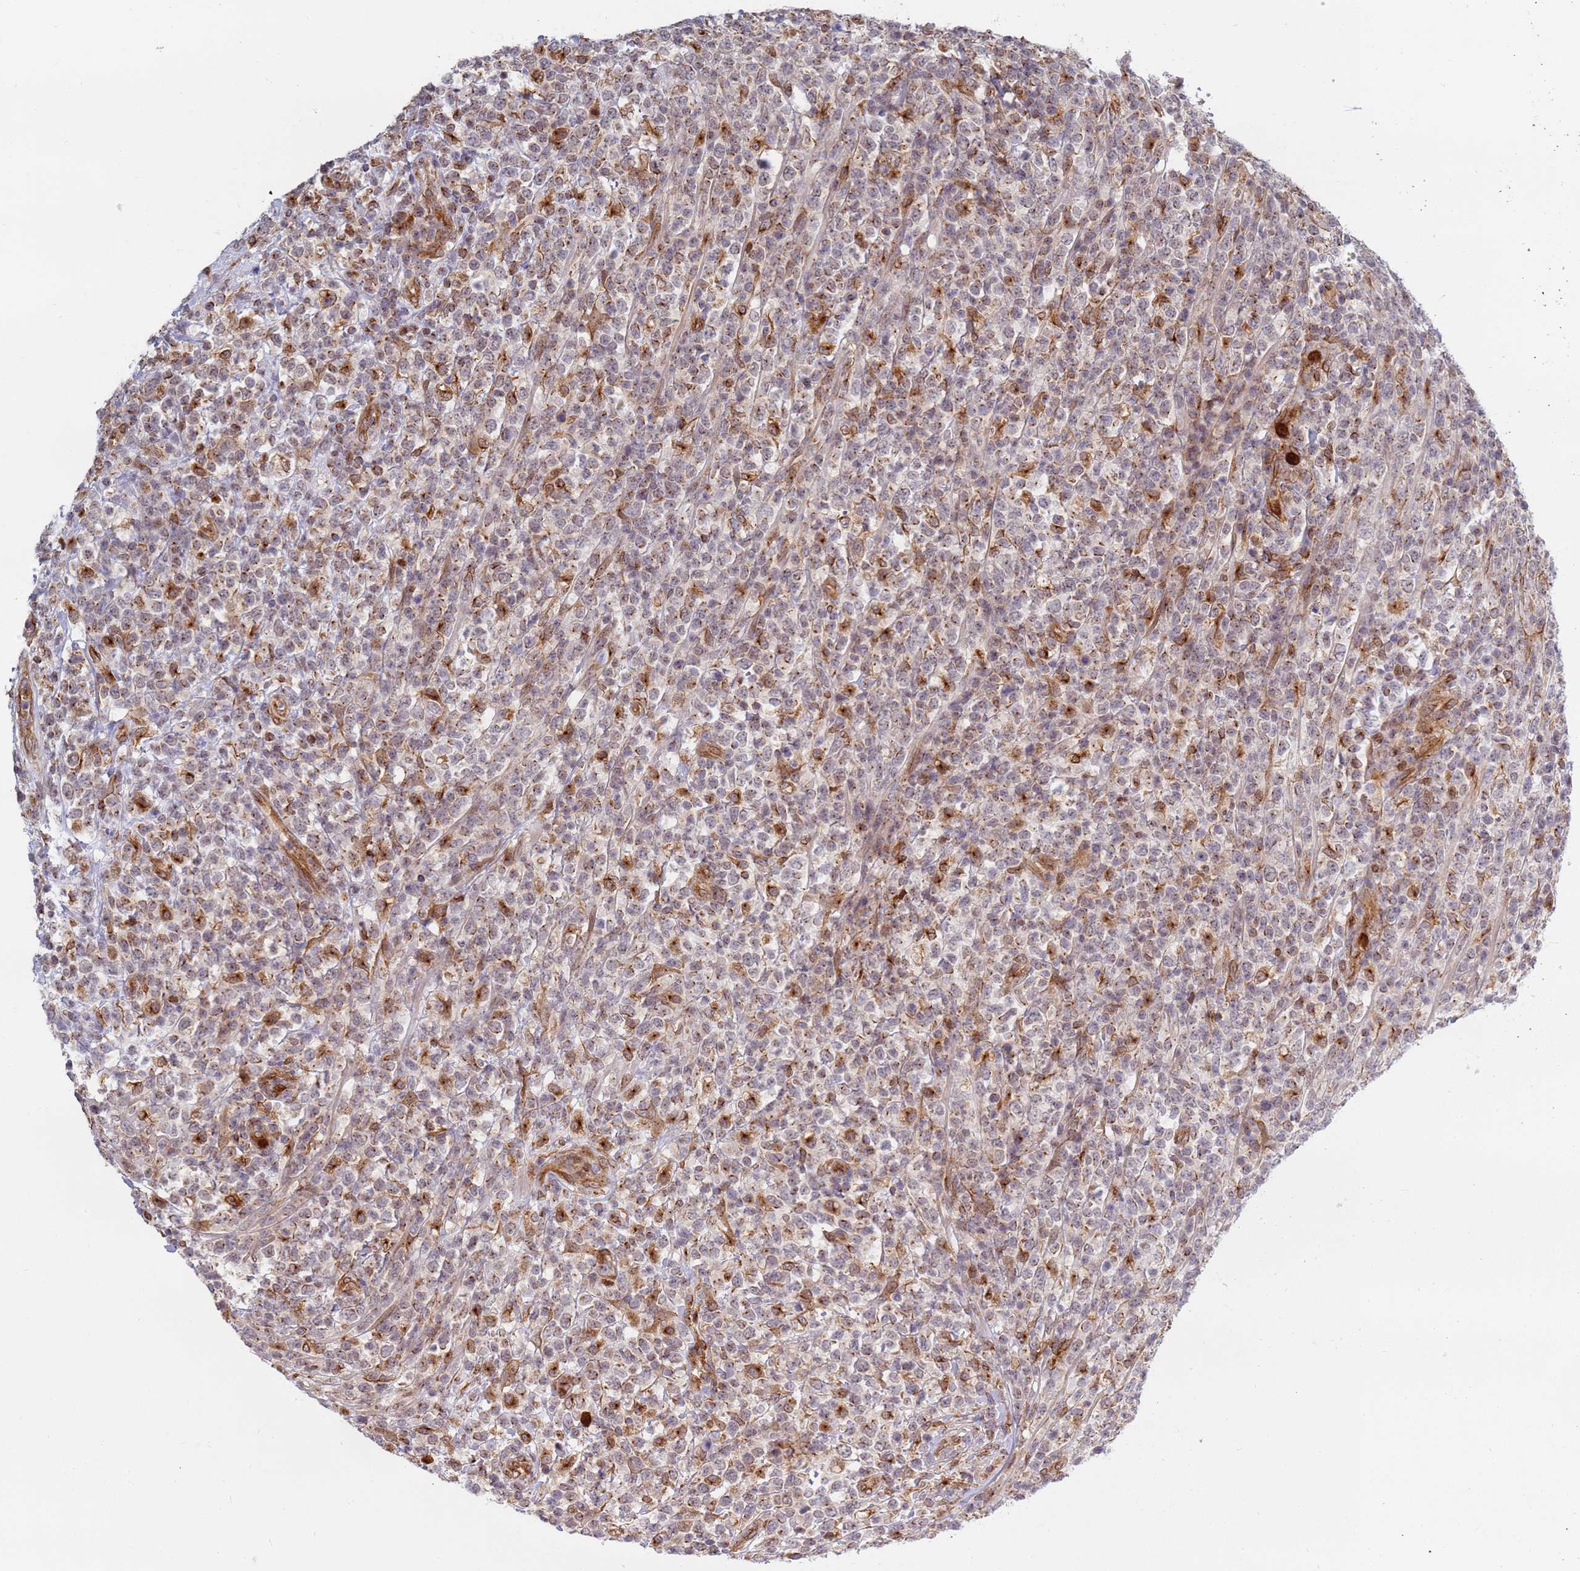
{"staining": {"intensity": "moderate", "quantity": "25%-75%", "location": "cytoplasmic/membranous"}, "tissue": "lymphoma", "cell_type": "Tumor cells", "image_type": "cancer", "snomed": [{"axis": "morphology", "description": "Malignant lymphoma, non-Hodgkin's type, High grade"}, {"axis": "topography", "description": "Colon"}], "caption": "Immunohistochemistry photomicrograph of neoplastic tissue: lymphoma stained using immunohistochemistry shows medium levels of moderate protein expression localized specifically in the cytoplasmic/membranous of tumor cells, appearing as a cytoplasmic/membranous brown color.", "gene": "CEP170", "patient": {"sex": "female", "age": 53}}